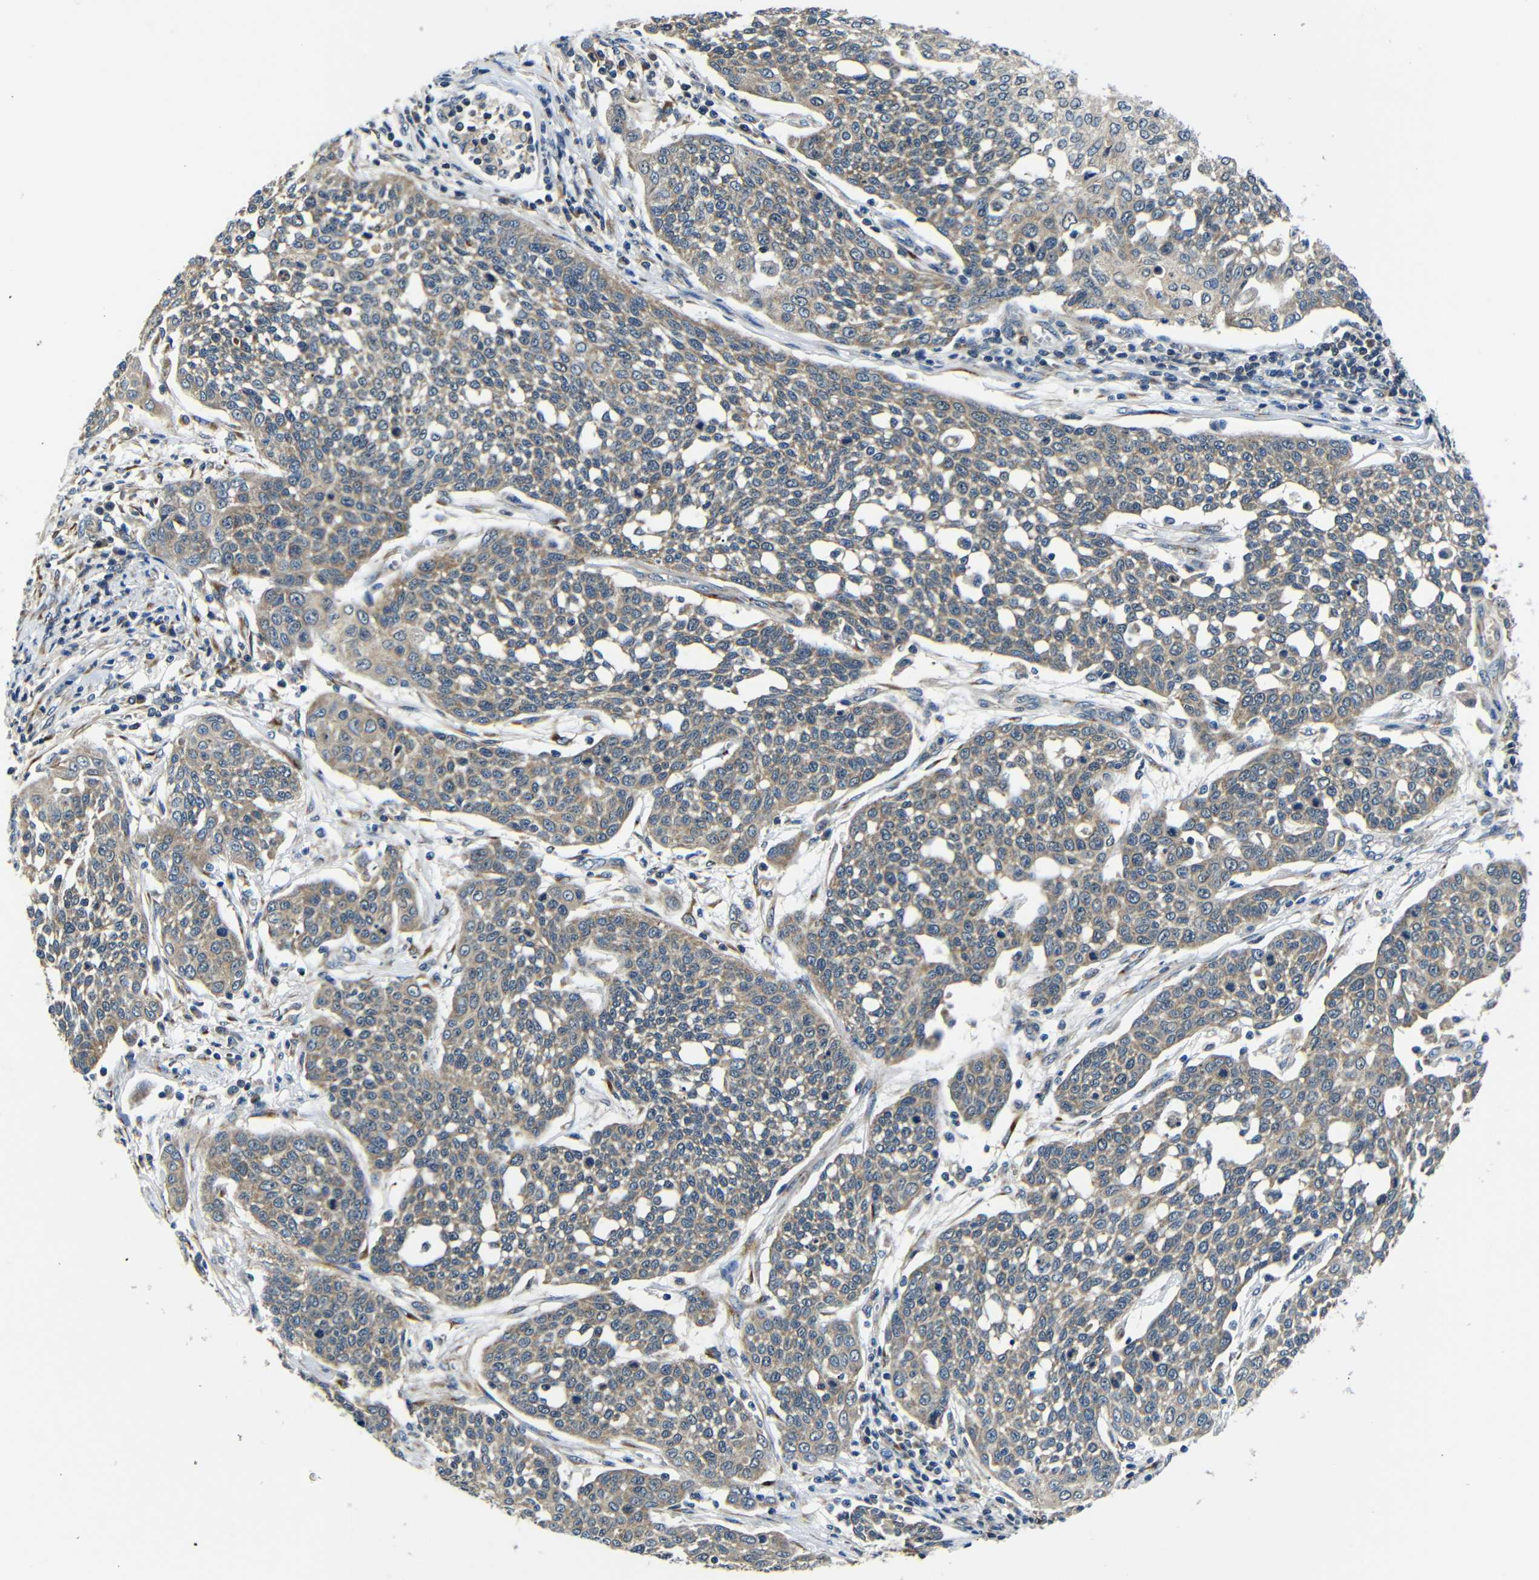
{"staining": {"intensity": "weak", "quantity": ">75%", "location": "cytoplasmic/membranous"}, "tissue": "cervical cancer", "cell_type": "Tumor cells", "image_type": "cancer", "snomed": [{"axis": "morphology", "description": "Squamous cell carcinoma, NOS"}, {"axis": "topography", "description": "Cervix"}], "caption": "Cervical squamous cell carcinoma tissue shows weak cytoplasmic/membranous positivity in about >75% of tumor cells, visualized by immunohistochemistry. (Brightfield microscopy of DAB IHC at high magnification).", "gene": "FKBP14", "patient": {"sex": "female", "age": 34}}